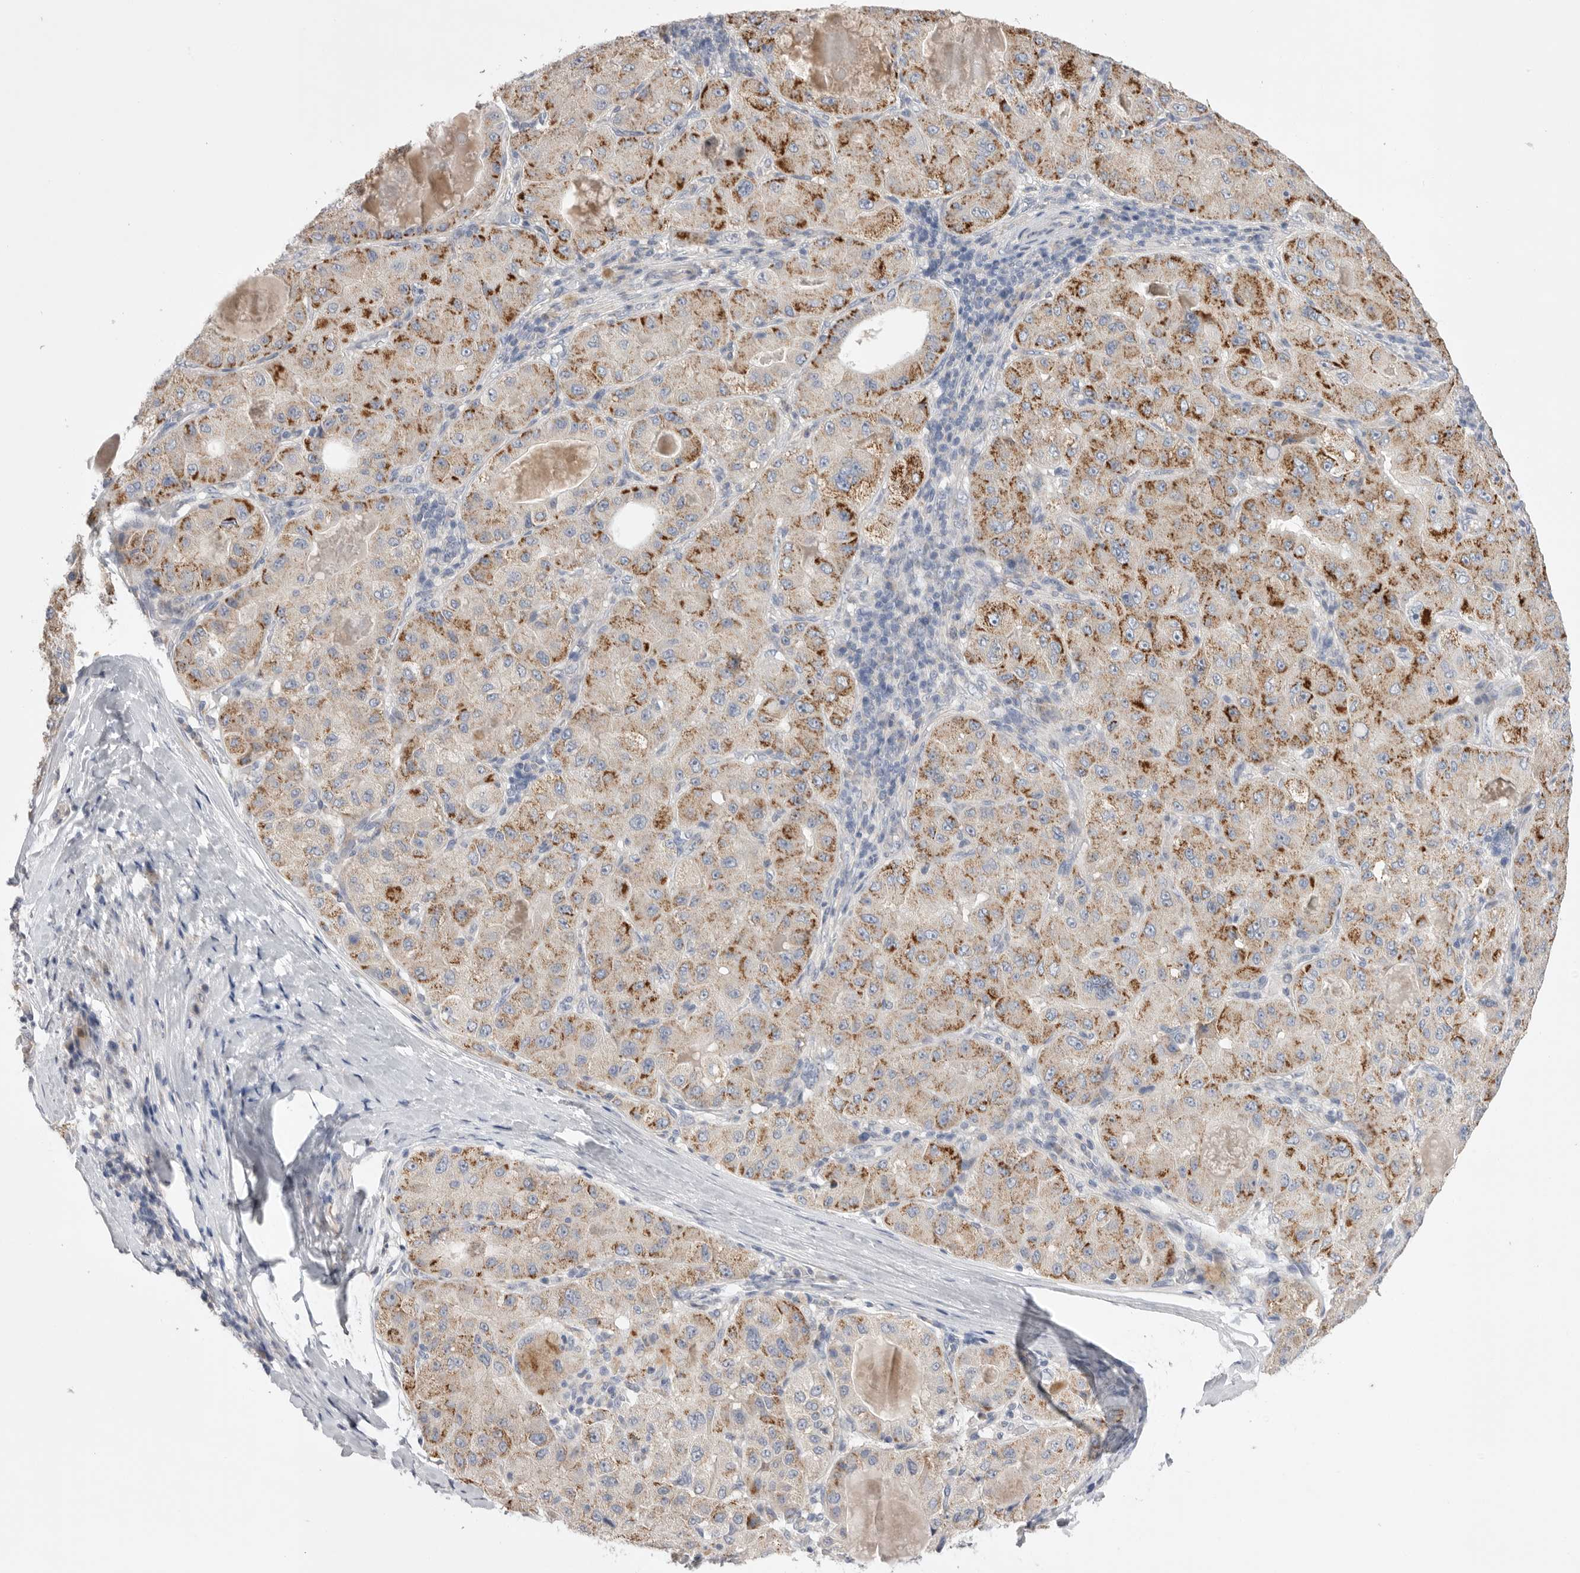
{"staining": {"intensity": "moderate", "quantity": ">75%", "location": "cytoplasmic/membranous"}, "tissue": "liver cancer", "cell_type": "Tumor cells", "image_type": "cancer", "snomed": [{"axis": "morphology", "description": "Carcinoma, Hepatocellular, NOS"}, {"axis": "topography", "description": "Liver"}], "caption": "Immunohistochemical staining of liver cancer displays medium levels of moderate cytoplasmic/membranous staining in about >75% of tumor cells.", "gene": "CCDC126", "patient": {"sex": "male", "age": 80}}